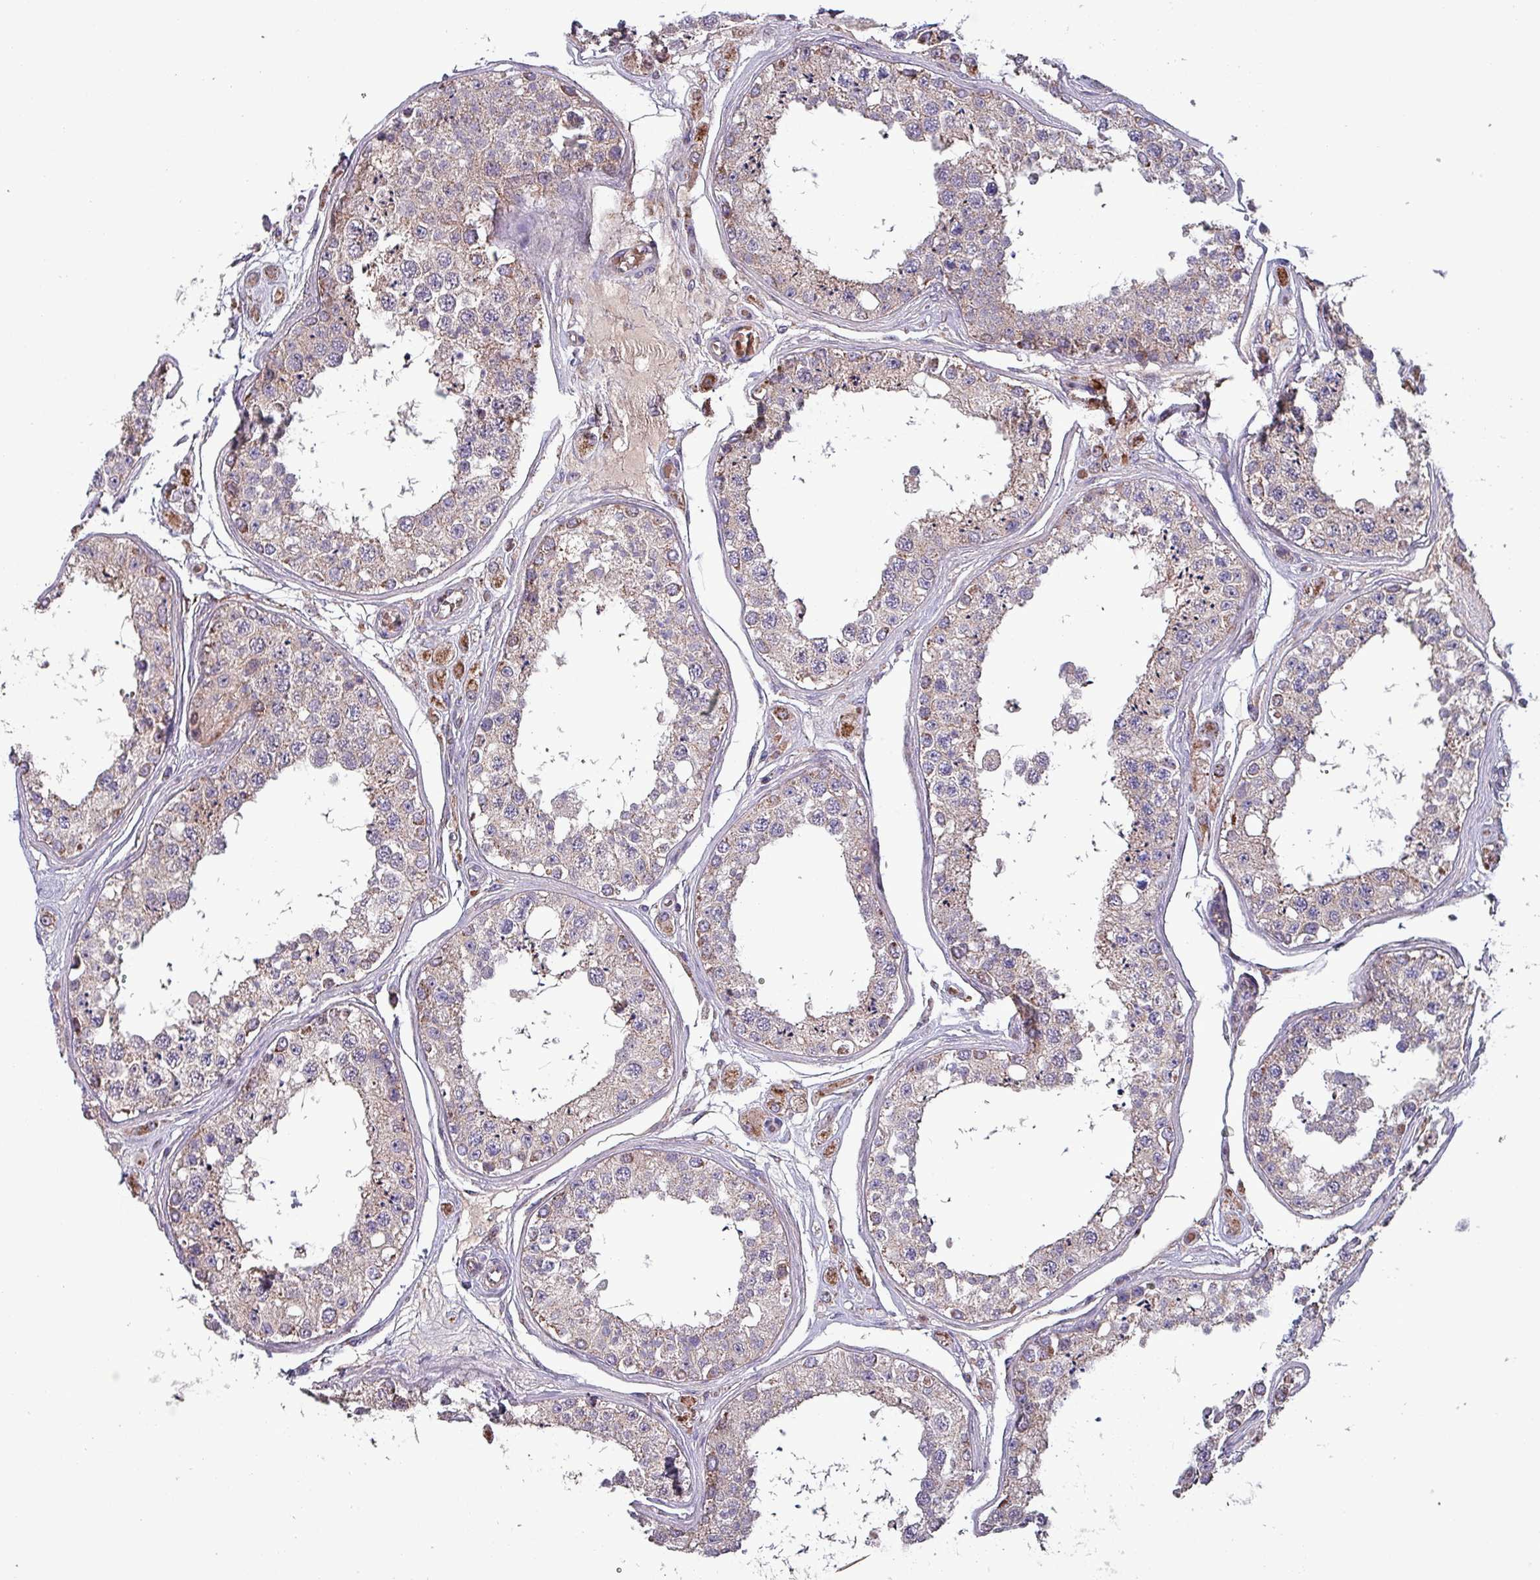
{"staining": {"intensity": "weak", "quantity": "25%-75%", "location": "cytoplasmic/membranous"}, "tissue": "testis", "cell_type": "Cells in seminiferous ducts", "image_type": "normal", "snomed": [{"axis": "morphology", "description": "Normal tissue, NOS"}, {"axis": "topography", "description": "Testis"}], "caption": "A histopathology image of human testis stained for a protein demonstrates weak cytoplasmic/membranous brown staining in cells in seminiferous ducts. The protein is stained brown, and the nuclei are stained in blue (DAB (3,3'-diaminobenzidine) IHC with brightfield microscopy, high magnification).", "gene": "ZNF322", "patient": {"sex": "male", "age": 25}}